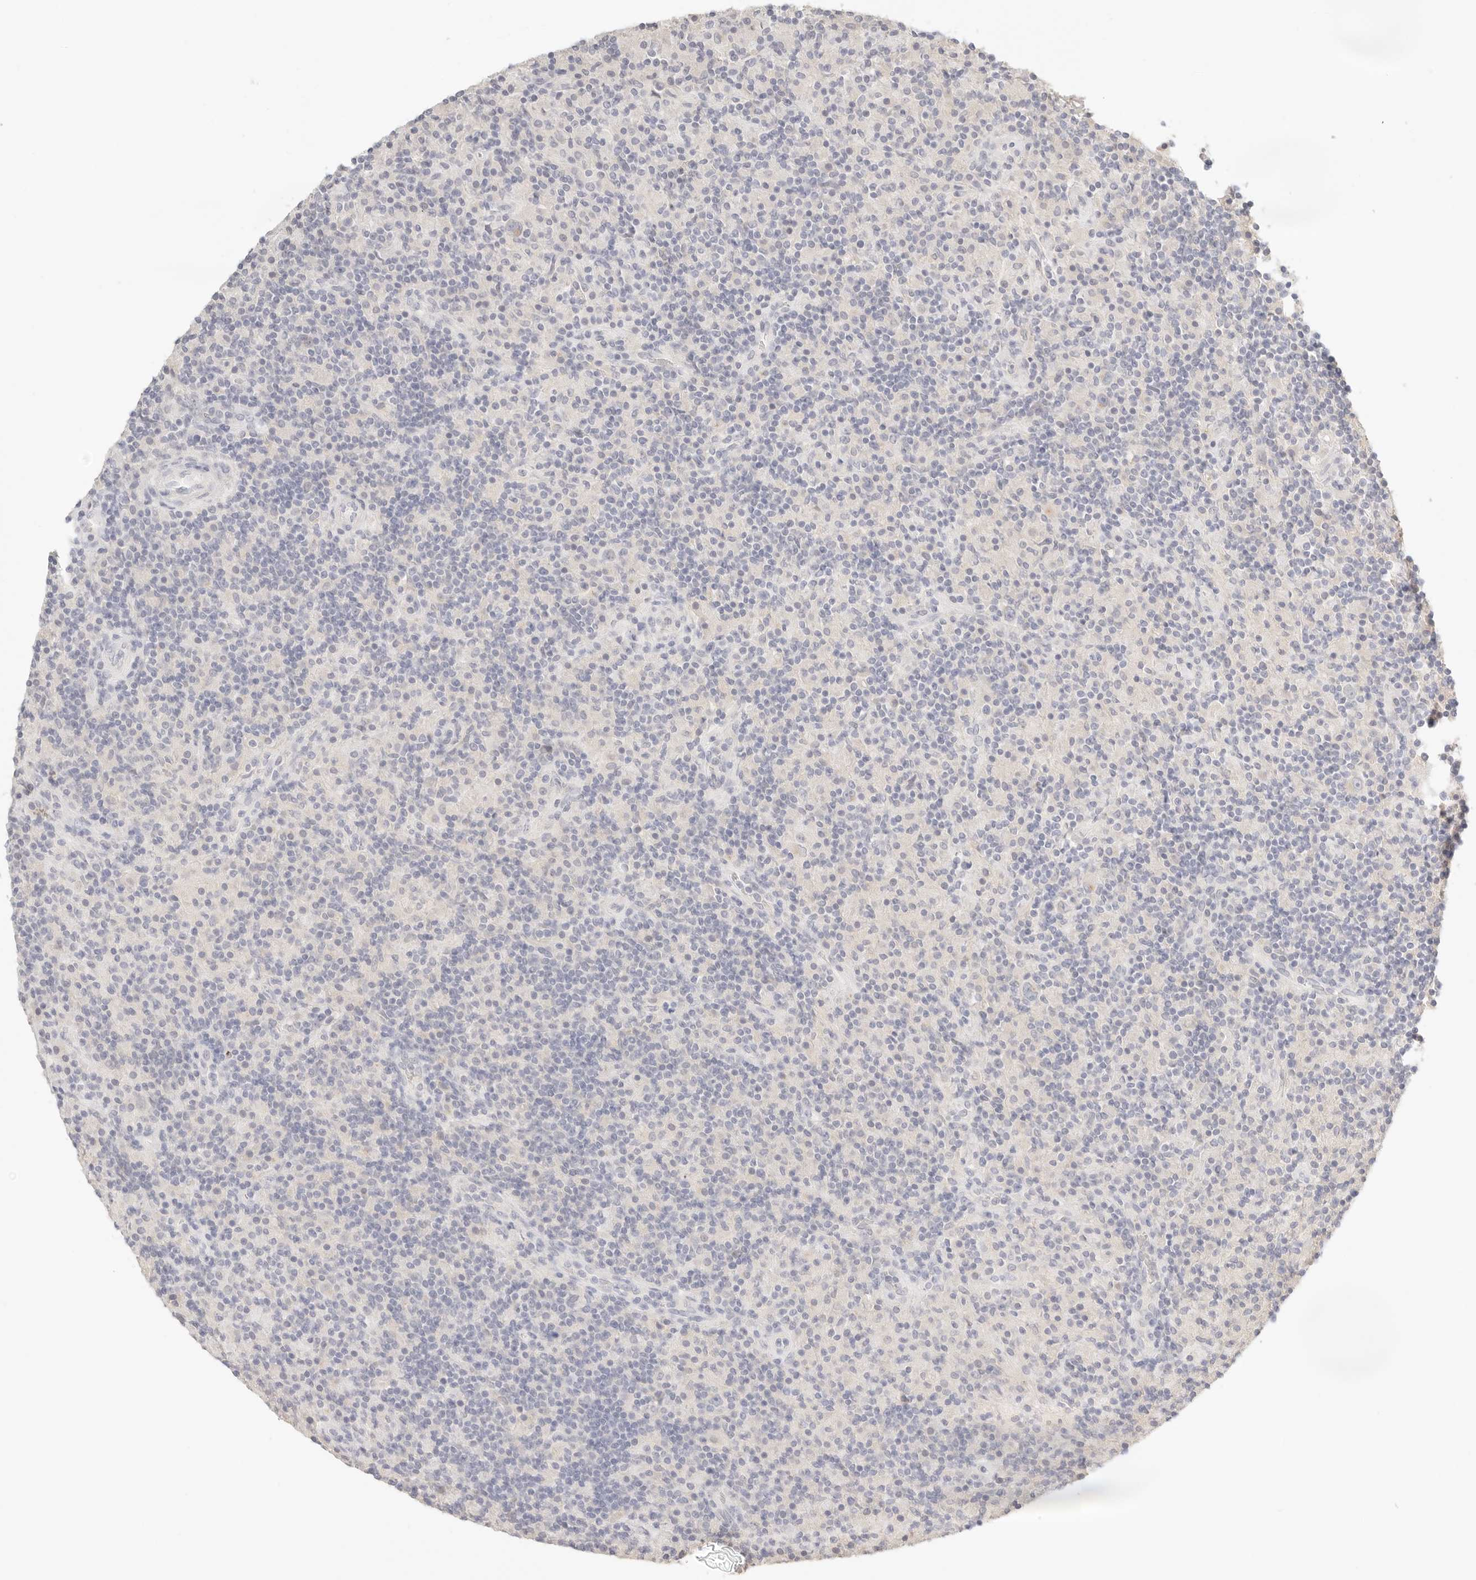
{"staining": {"intensity": "negative", "quantity": "none", "location": "none"}, "tissue": "lymphoma", "cell_type": "Tumor cells", "image_type": "cancer", "snomed": [{"axis": "morphology", "description": "Hodgkin's disease, NOS"}, {"axis": "topography", "description": "Lymph node"}], "caption": "This photomicrograph is of lymphoma stained with immunohistochemistry (IHC) to label a protein in brown with the nuclei are counter-stained blue. There is no positivity in tumor cells.", "gene": "CEP120", "patient": {"sex": "male", "age": 70}}